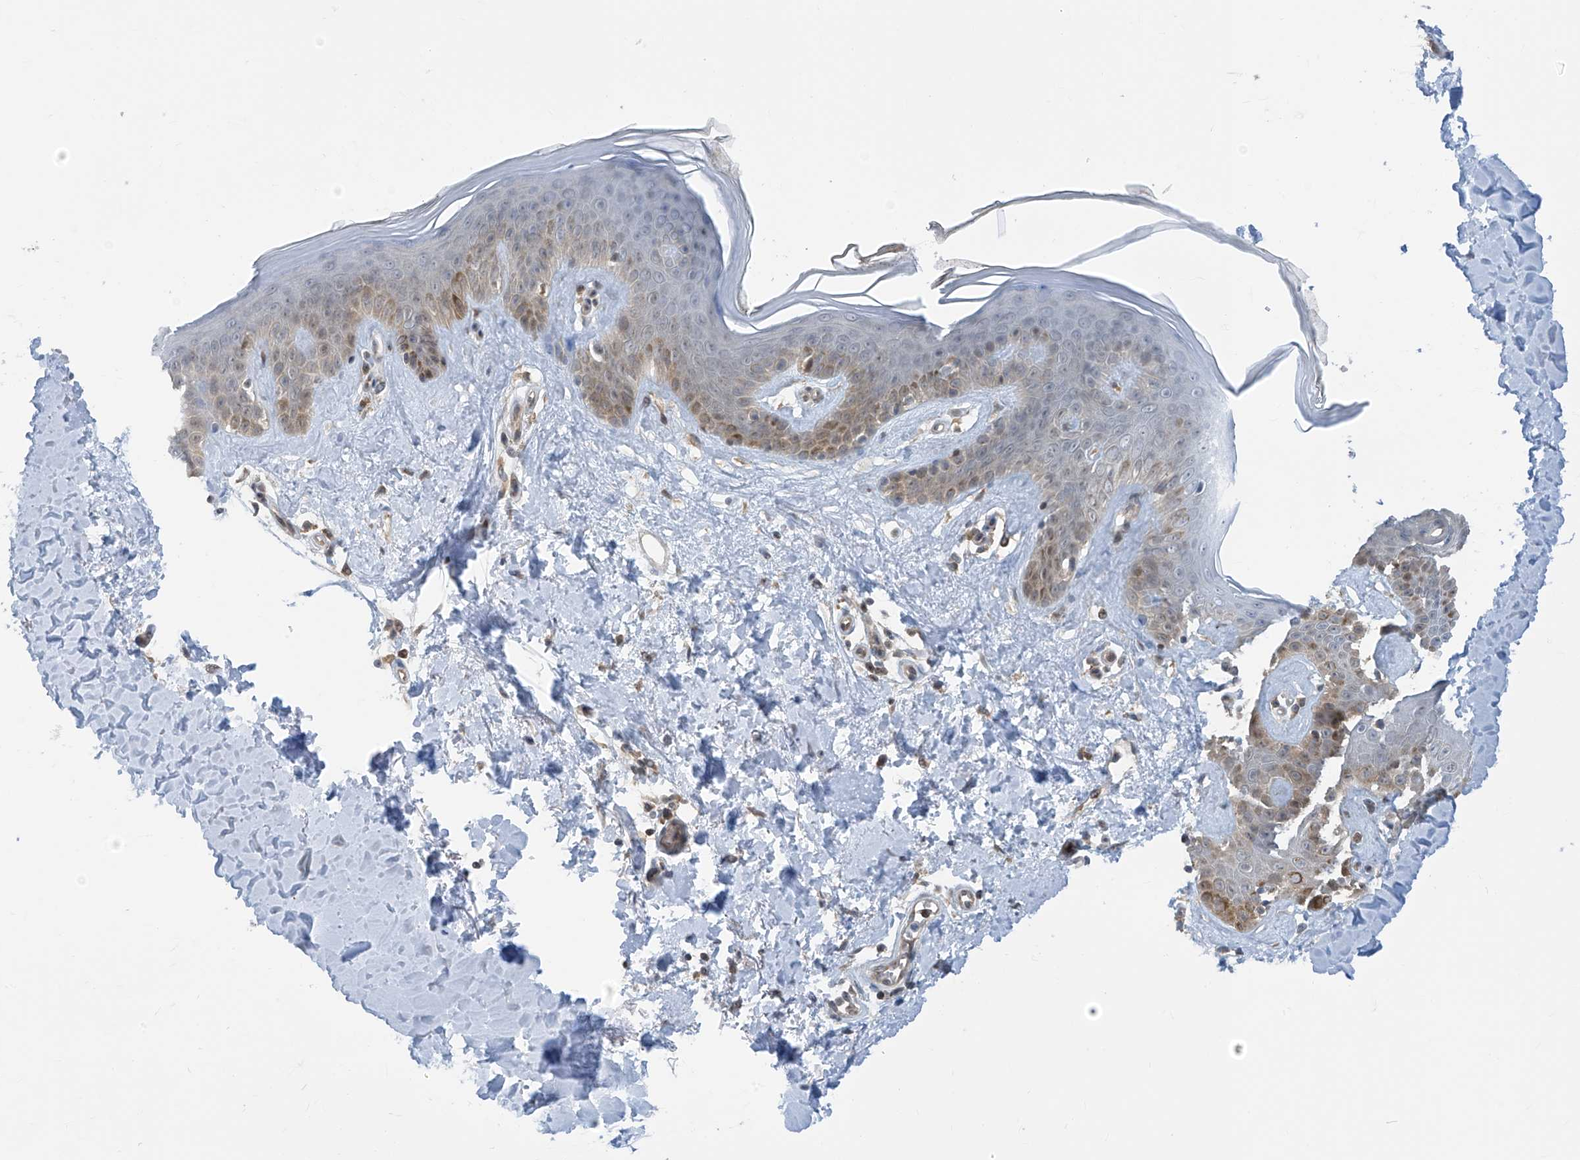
{"staining": {"intensity": "moderate", "quantity": ">75%", "location": "cytoplasmic/membranous"}, "tissue": "skin", "cell_type": "Fibroblasts", "image_type": "normal", "snomed": [{"axis": "morphology", "description": "Normal tissue, NOS"}, {"axis": "topography", "description": "Skin"}], "caption": "Immunohistochemistry (IHC) (DAB (3,3'-diaminobenzidine)) staining of normal human skin exhibits moderate cytoplasmic/membranous protein expression in about >75% of fibroblasts.", "gene": "TTC38", "patient": {"sex": "female", "age": 64}}